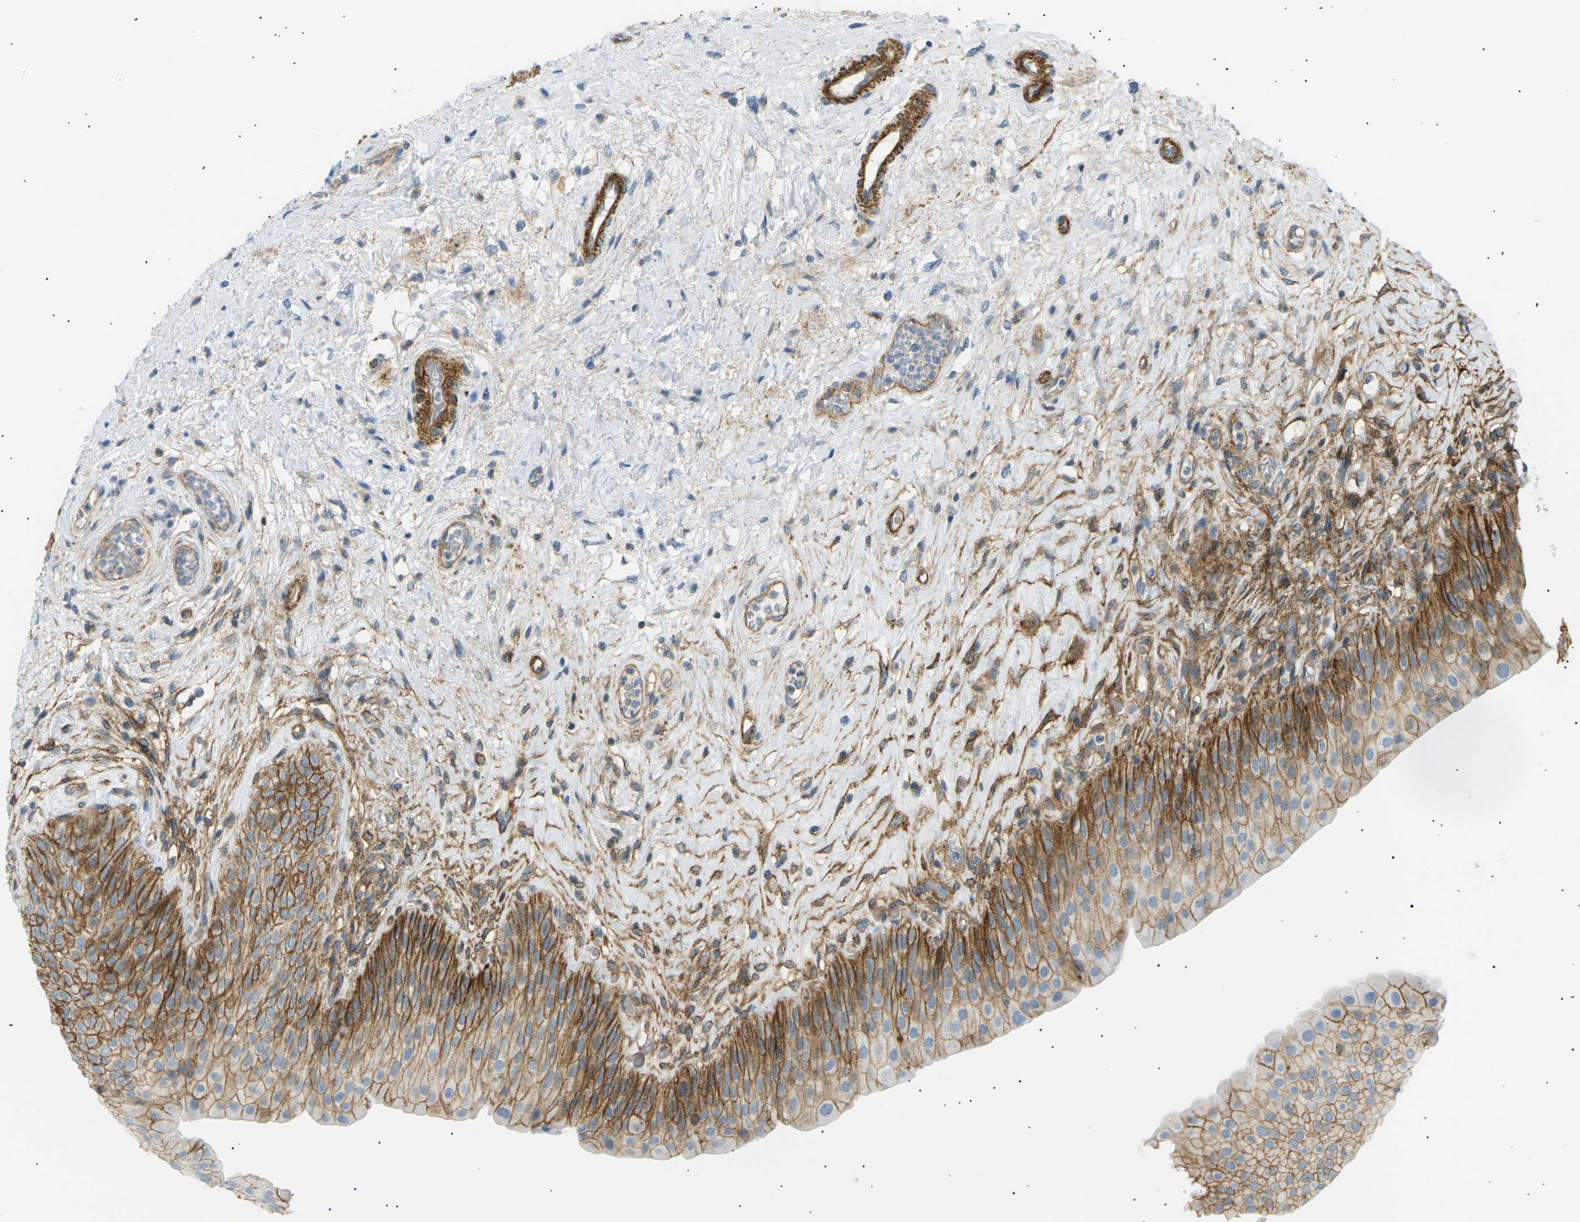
{"staining": {"intensity": "strong", "quantity": ">75%", "location": "cytoplasmic/membranous"}, "tissue": "urinary bladder", "cell_type": "Urothelial cells", "image_type": "normal", "snomed": [{"axis": "morphology", "description": "Normal tissue, NOS"}, {"axis": "topography", "description": "Urinary bladder"}], "caption": "Immunohistochemical staining of benign human urinary bladder demonstrates strong cytoplasmic/membranous protein expression in approximately >75% of urothelial cells. (DAB = brown stain, brightfield microscopy at high magnification).", "gene": "ATP2B4", "patient": {"sex": "male", "age": 46}}